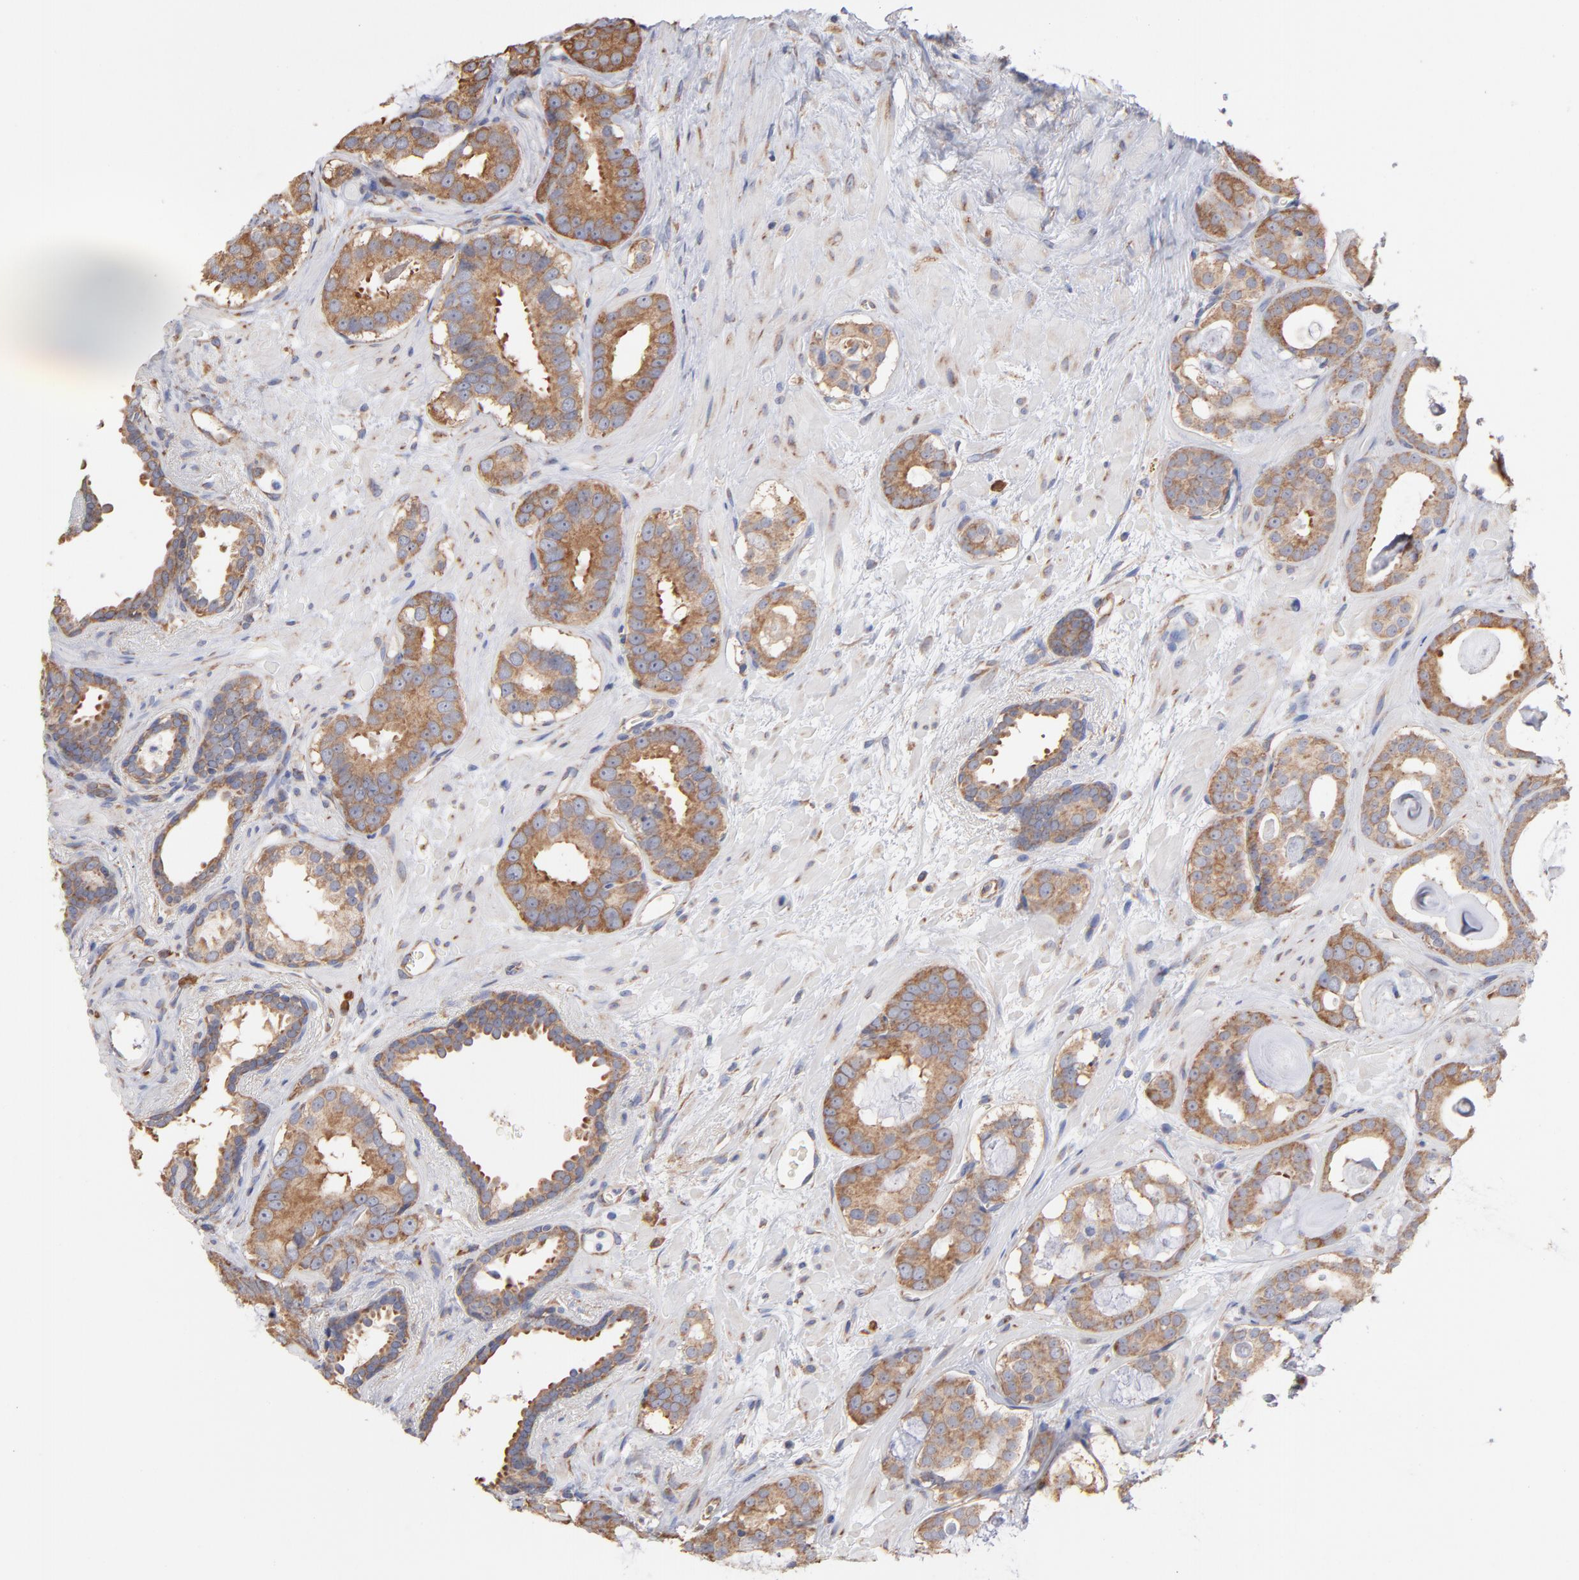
{"staining": {"intensity": "moderate", "quantity": ">75%", "location": "cytoplasmic/membranous"}, "tissue": "prostate cancer", "cell_type": "Tumor cells", "image_type": "cancer", "snomed": [{"axis": "morphology", "description": "Adenocarcinoma, Low grade"}, {"axis": "topography", "description": "Prostate"}], "caption": "Prostate cancer tissue reveals moderate cytoplasmic/membranous positivity in about >75% of tumor cells (DAB (3,3'-diaminobenzidine) IHC, brown staining for protein, blue staining for nuclei).", "gene": "RPL9", "patient": {"sex": "male", "age": 57}}